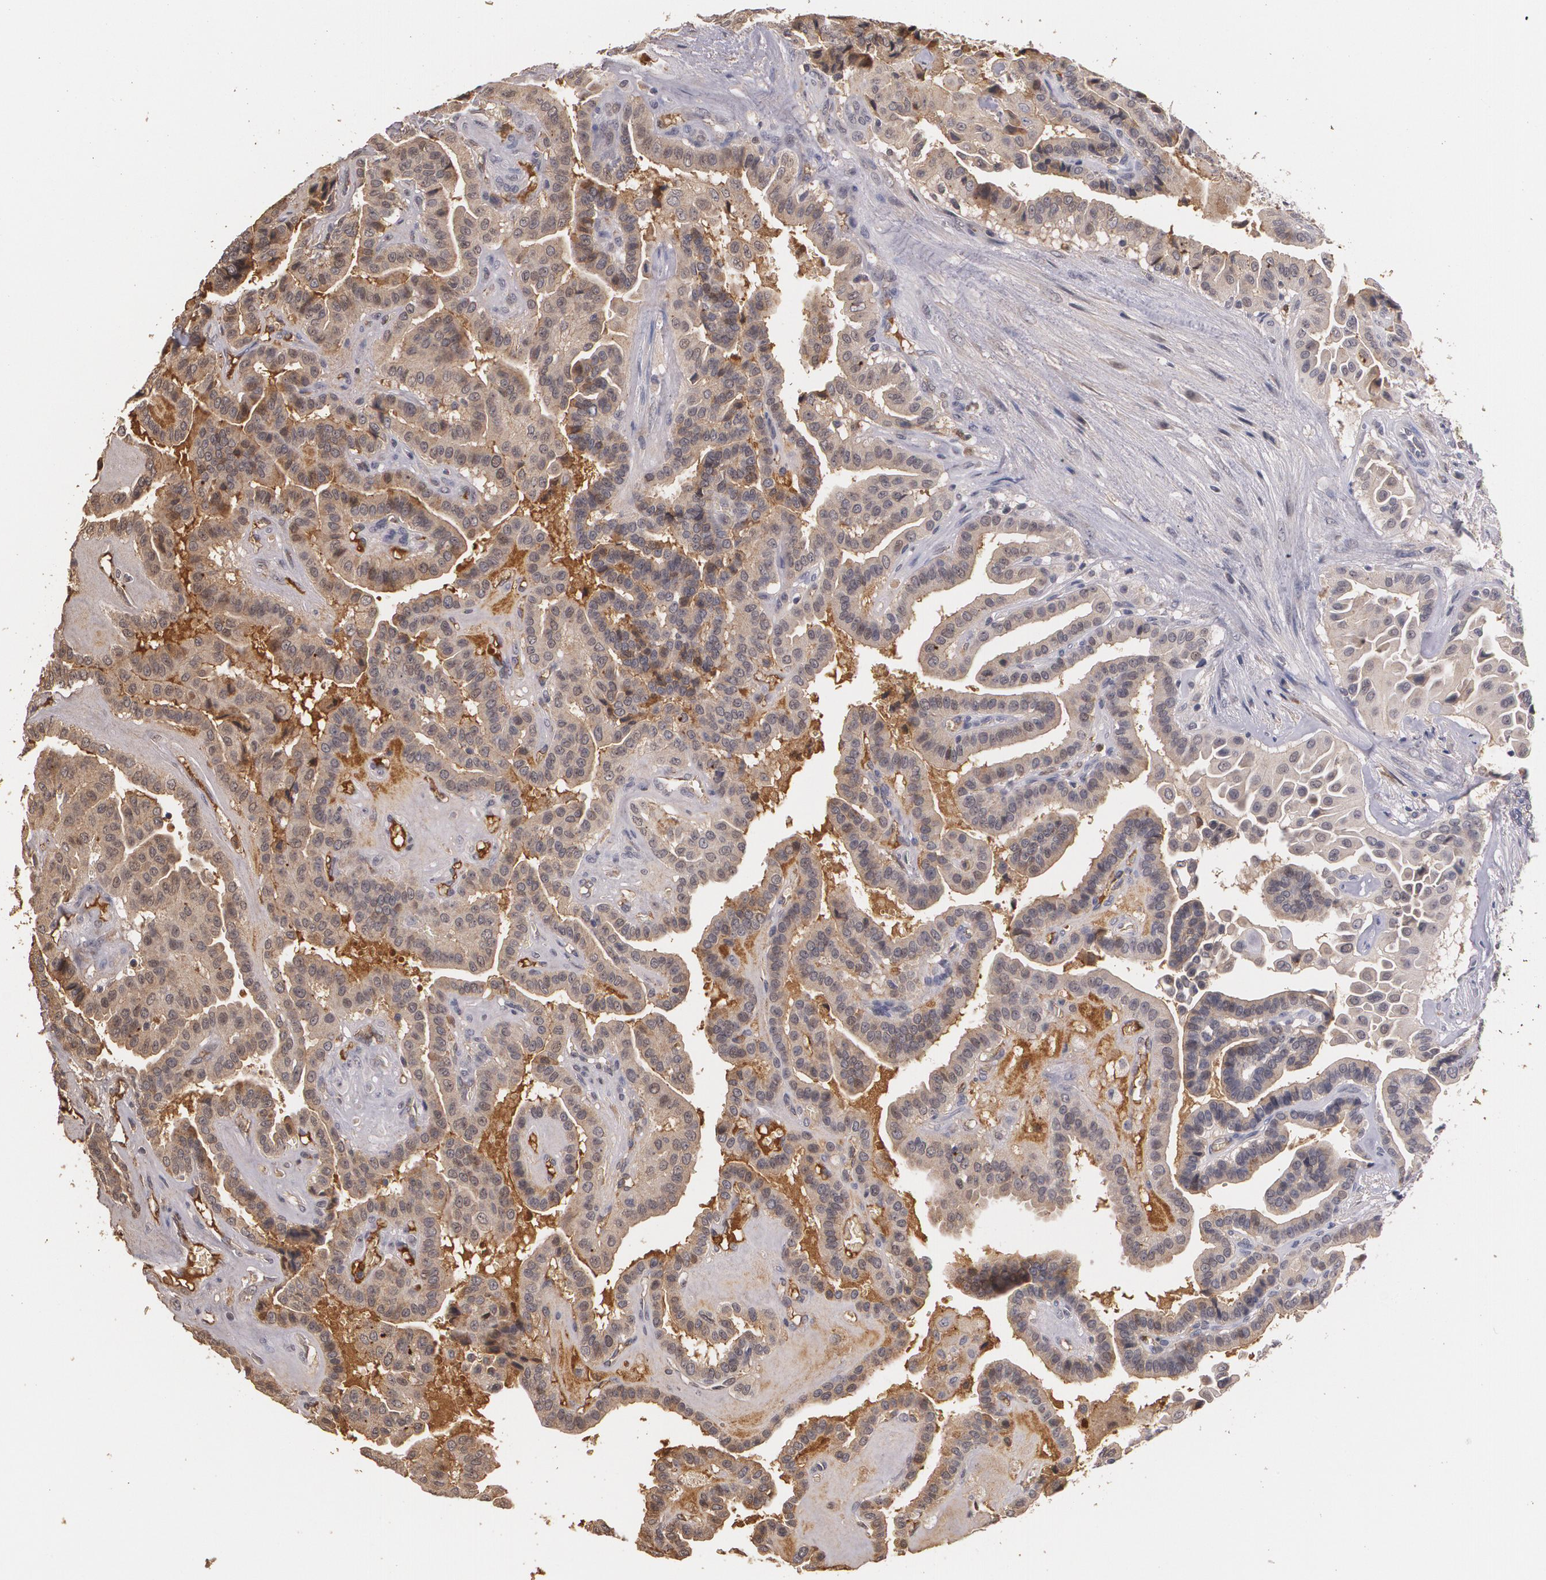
{"staining": {"intensity": "moderate", "quantity": ">75%", "location": "cytoplasmic/membranous"}, "tissue": "thyroid cancer", "cell_type": "Tumor cells", "image_type": "cancer", "snomed": [{"axis": "morphology", "description": "Papillary adenocarcinoma, NOS"}, {"axis": "topography", "description": "Thyroid gland"}], "caption": "This is a micrograph of immunohistochemistry staining of thyroid cancer (papillary adenocarcinoma), which shows moderate positivity in the cytoplasmic/membranous of tumor cells.", "gene": "PTS", "patient": {"sex": "male", "age": 87}}